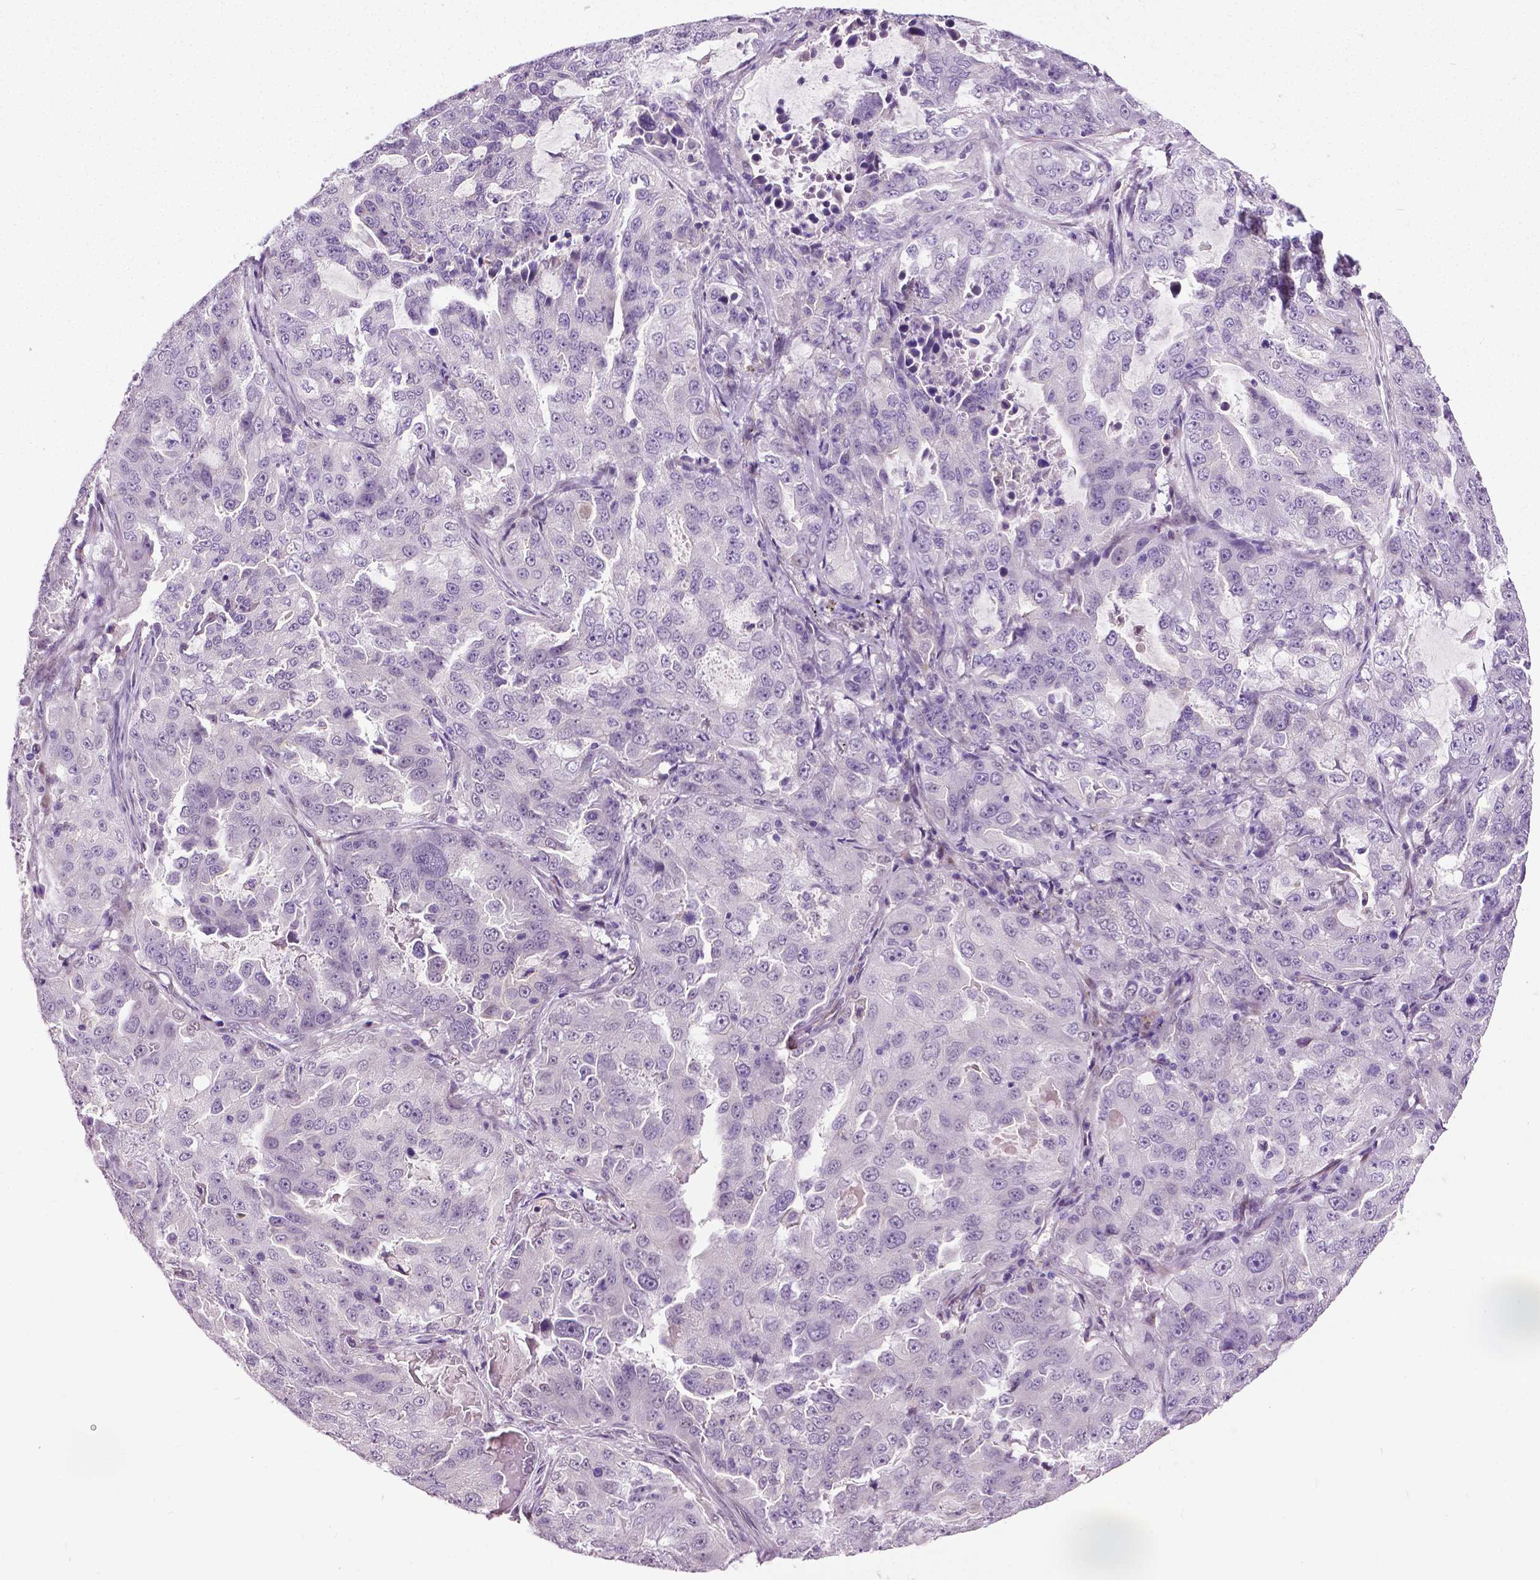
{"staining": {"intensity": "negative", "quantity": "none", "location": "none"}, "tissue": "lung cancer", "cell_type": "Tumor cells", "image_type": "cancer", "snomed": [{"axis": "morphology", "description": "Adenocarcinoma, NOS"}, {"axis": "topography", "description": "Lung"}], "caption": "Photomicrograph shows no protein positivity in tumor cells of lung cancer tissue.", "gene": "PTGER3", "patient": {"sex": "female", "age": 61}}